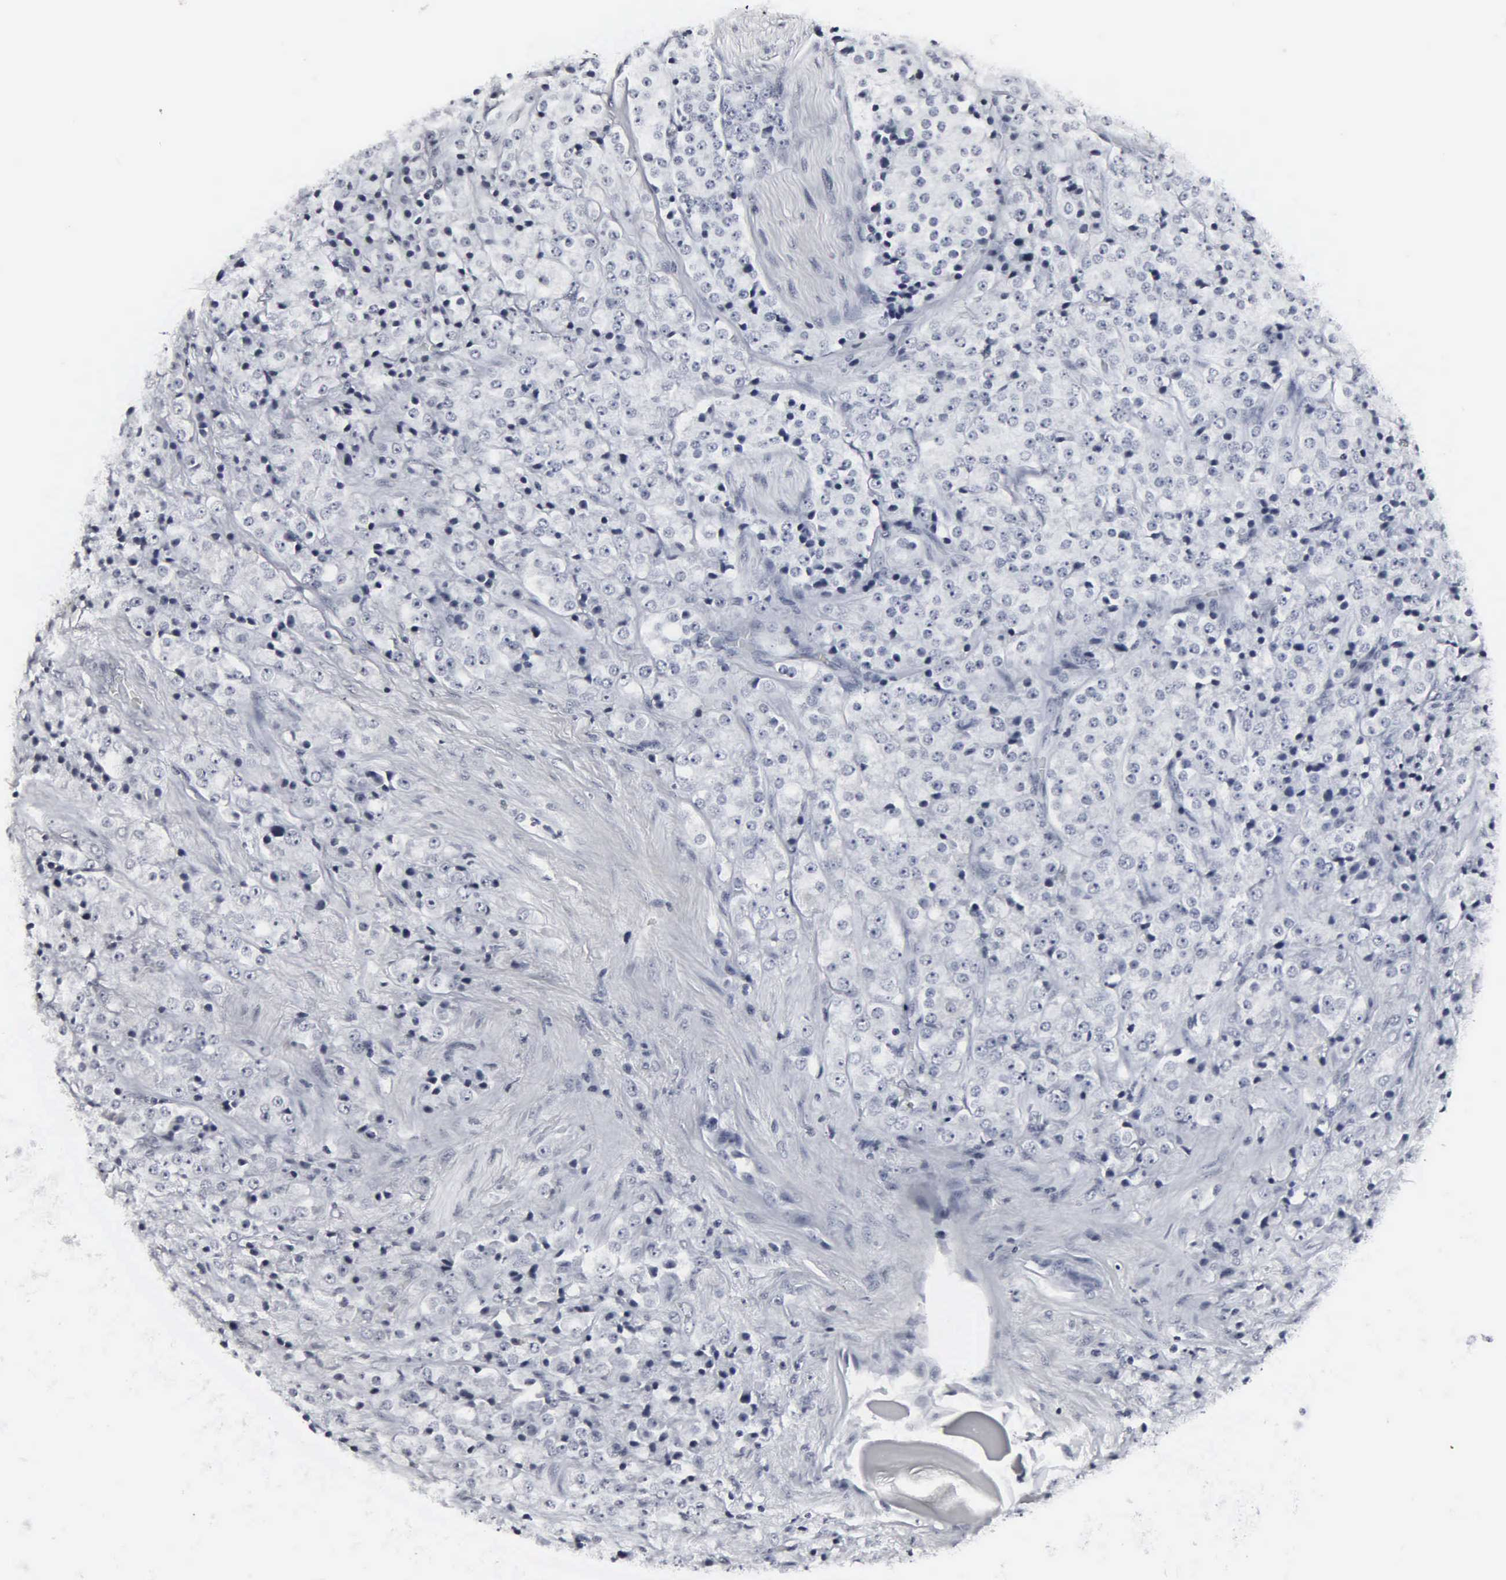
{"staining": {"intensity": "negative", "quantity": "none", "location": "none"}, "tissue": "prostate cancer", "cell_type": "Tumor cells", "image_type": "cancer", "snomed": [{"axis": "morphology", "description": "Adenocarcinoma, Medium grade"}, {"axis": "topography", "description": "Prostate"}], "caption": "Medium-grade adenocarcinoma (prostate) was stained to show a protein in brown. There is no significant positivity in tumor cells. Nuclei are stained in blue.", "gene": "DGCR2", "patient": {"sex": "male", "age": 70}}